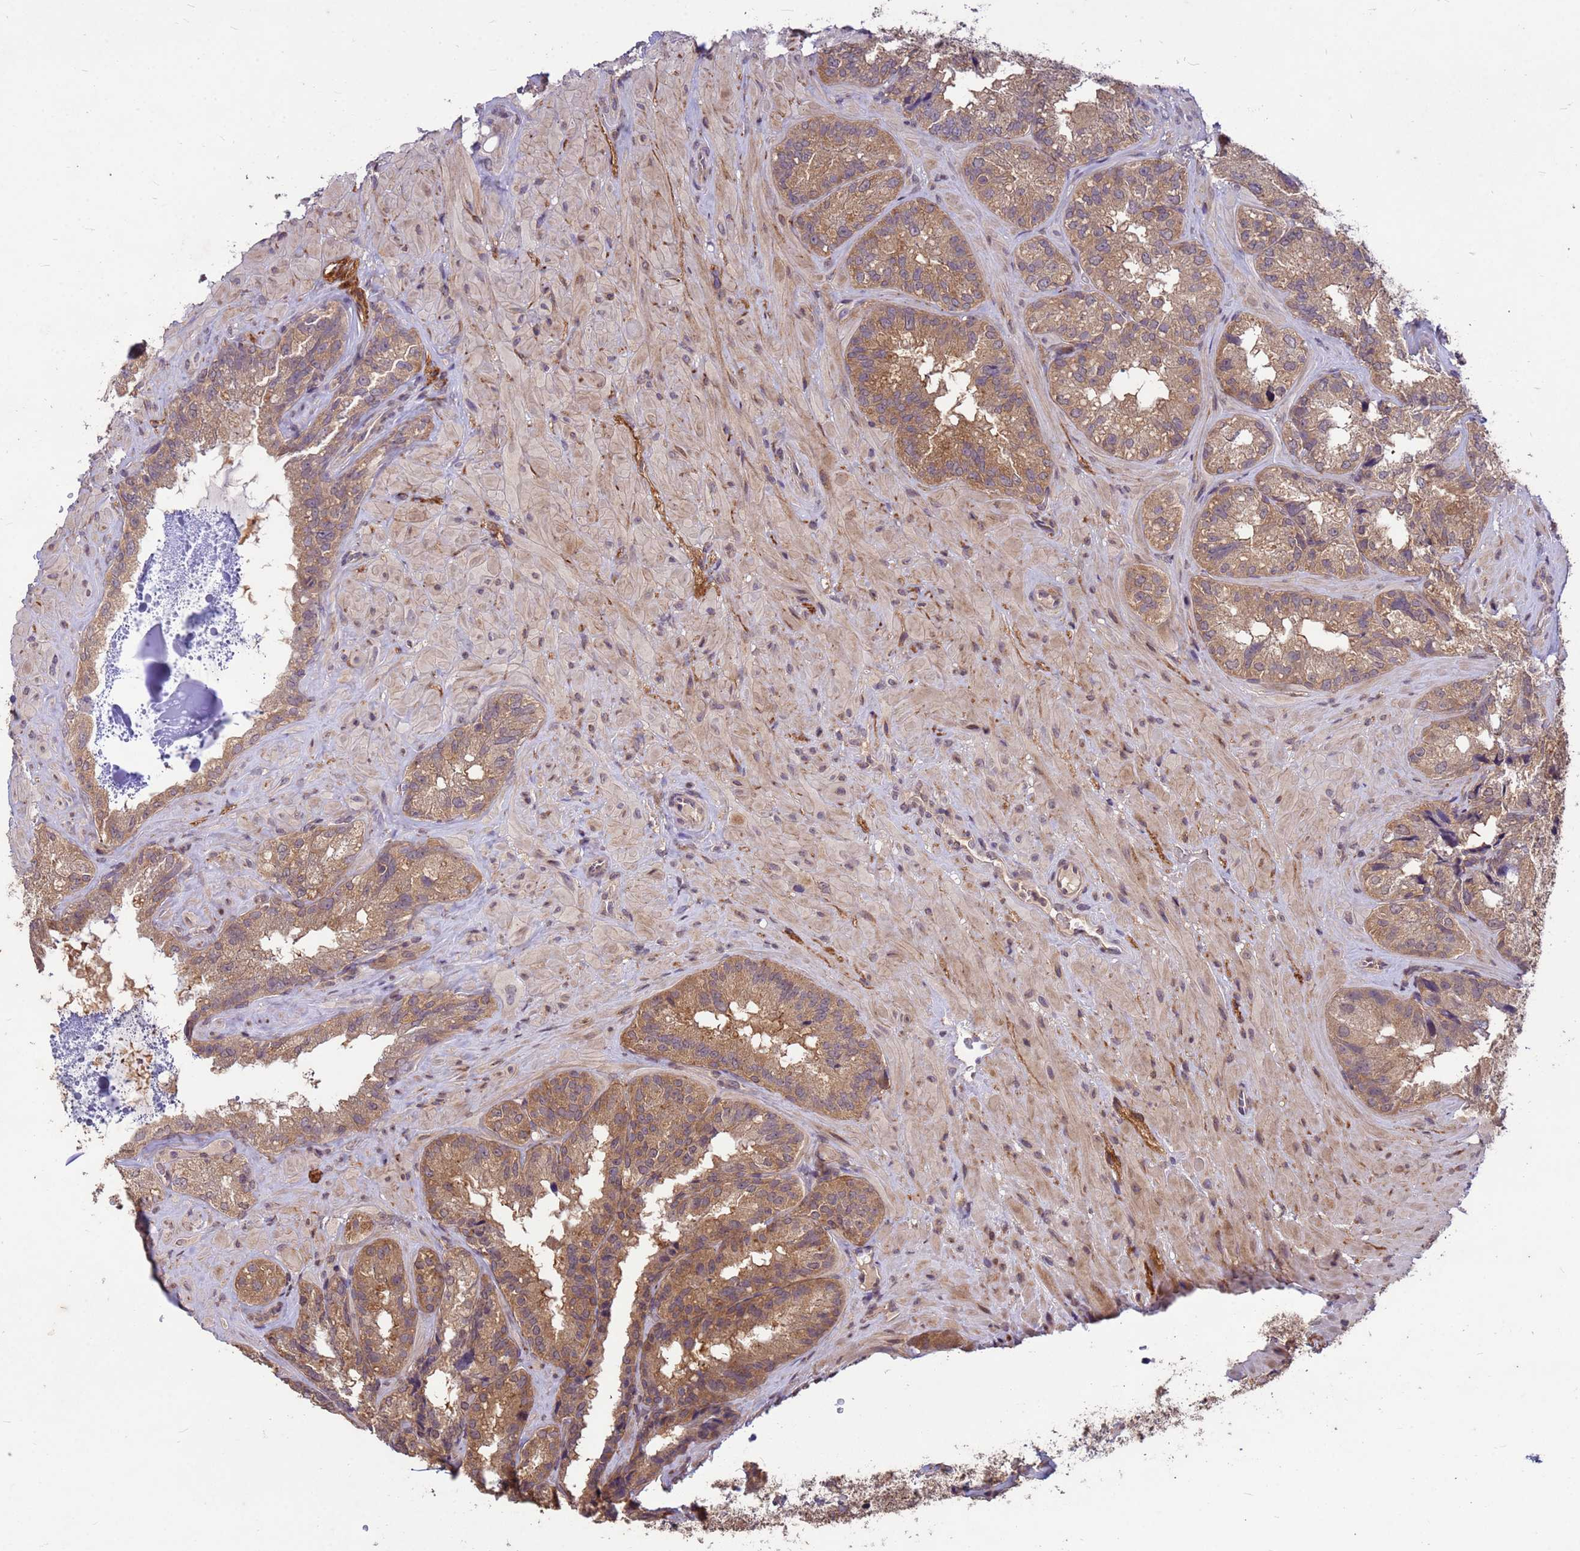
{"staining": {"intensity": "moderate", "quantity": ">75%", "location": "cytoplasmic/membranous"}, "tissue": "seminal vesicle", "cell_type": "Glandular cells", "image_type": "normal", "snomed": [{"axis": "morphology", "description": "Normal tissue, NOS"}, {"axis": "topography", "description": "Seminal veicle"}], "caption": "High-magnification brightfield microscopy of unremarkable seminal vesicle stained with DAB (brown) and counterstained with hematoxylin (blue). glandular cells exhibit moderate cytoplasmic/membranous expression is appreciated in approximately>75% of cells.", "gene": "PPP2CA", "patient": {"sex": "male", "age": 58}}